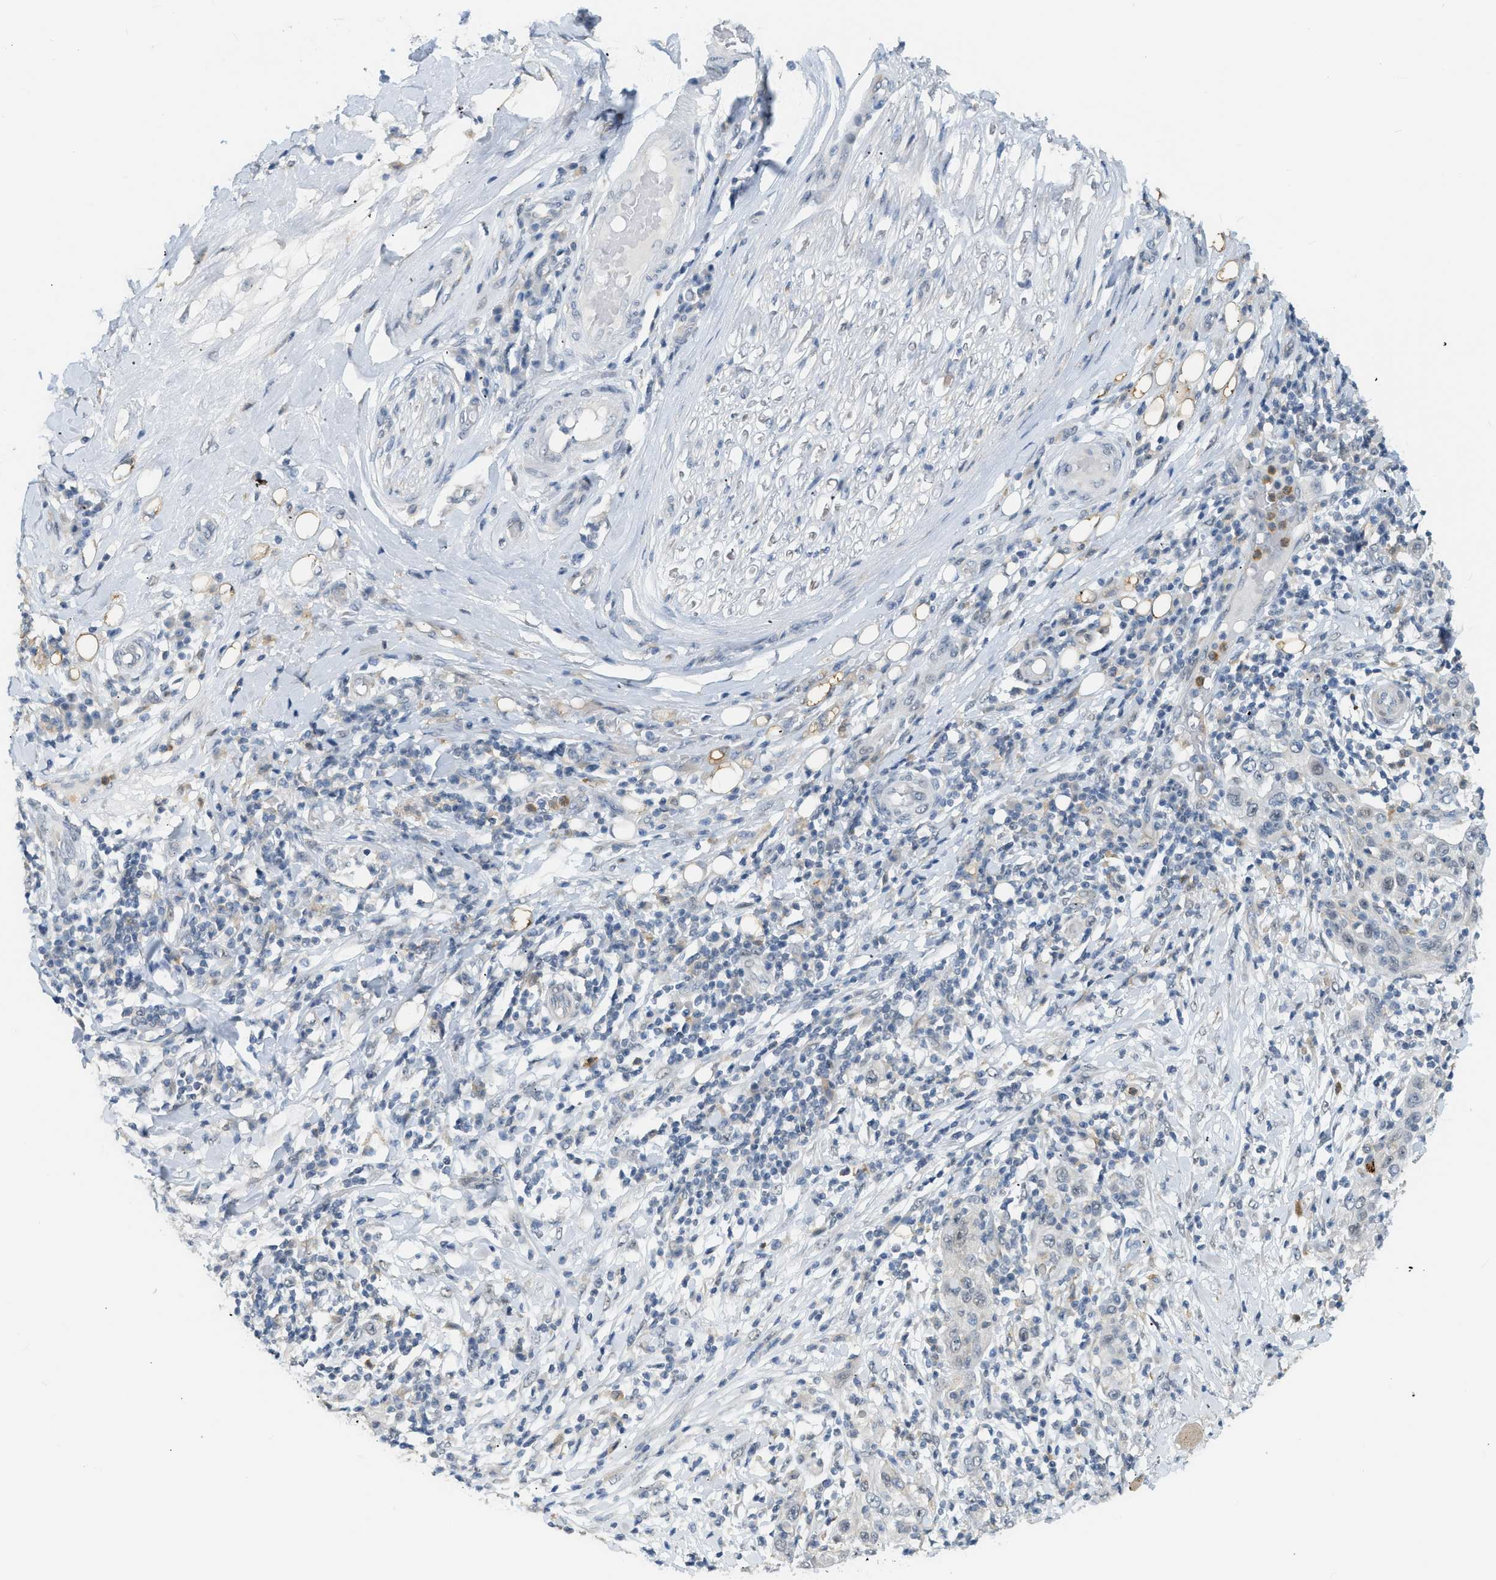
{"staining": {"intensity": "negative", "quantity": "none", "location": "none"}, "tissue": "skin cancer", "cell_type": "Tumor cells", "image_type": "cancer", "snomed": [{"axis": "morphology", "description": "Squamous cell carcinoma, NOS"}, {"axis": "topography", "description": "Skin"}], "caption": "A high-resolution histopathology image shows immunohistochemistry staining of skin squamous cell carcinoma, which reveals no significant positivity in tumor cells.", "gene": "ZNF408", "patient": {"sex": "female", "age": 88}}